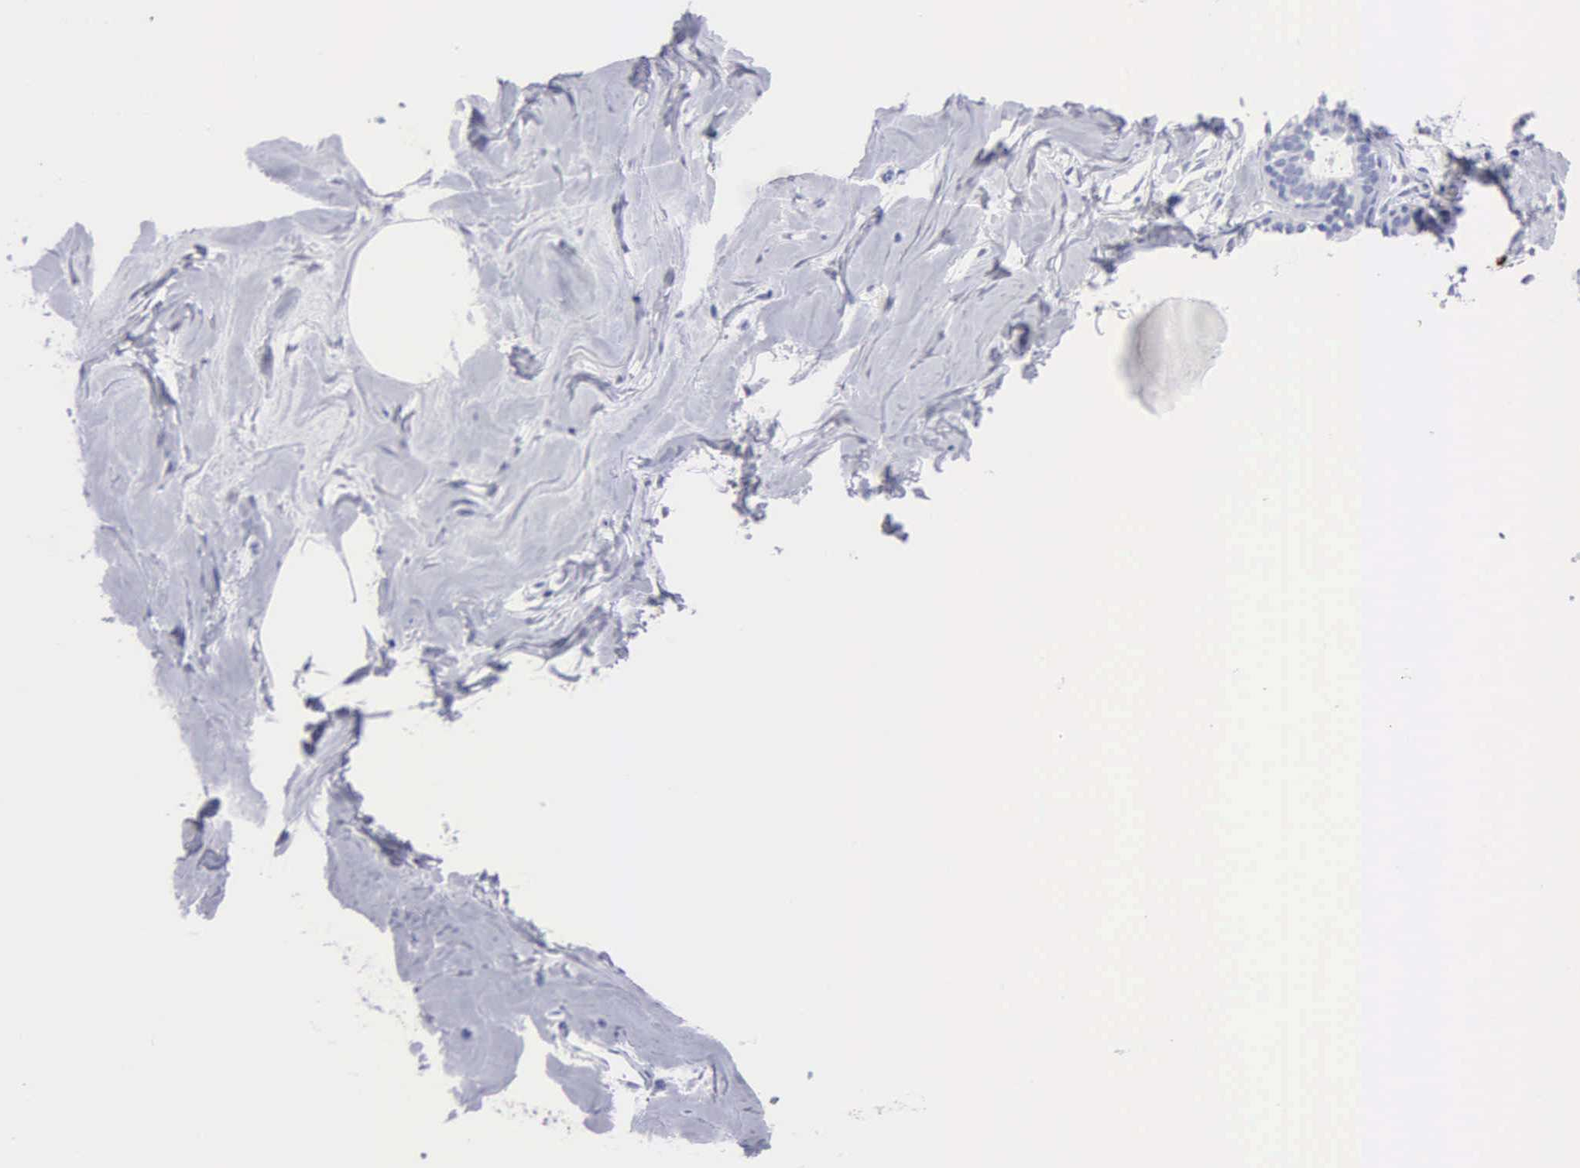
{"staining": {"intensity": "negative", "quantity": "none", "location": "none"}, "tissue": "breast", "cell_type": "Adipocytes", "image_type": "normal", "snomed": [{"axis": "morphology", "description": "Normal tissue, NOS"}, {"axis": "topography", "description": "Breast"}], "caption": "Immunohistochemical staining of unremarkable breast reveals no significant staining in adipocytes.", "gene": "CTSG", "patient": {"sex": "female", "age": 44}}